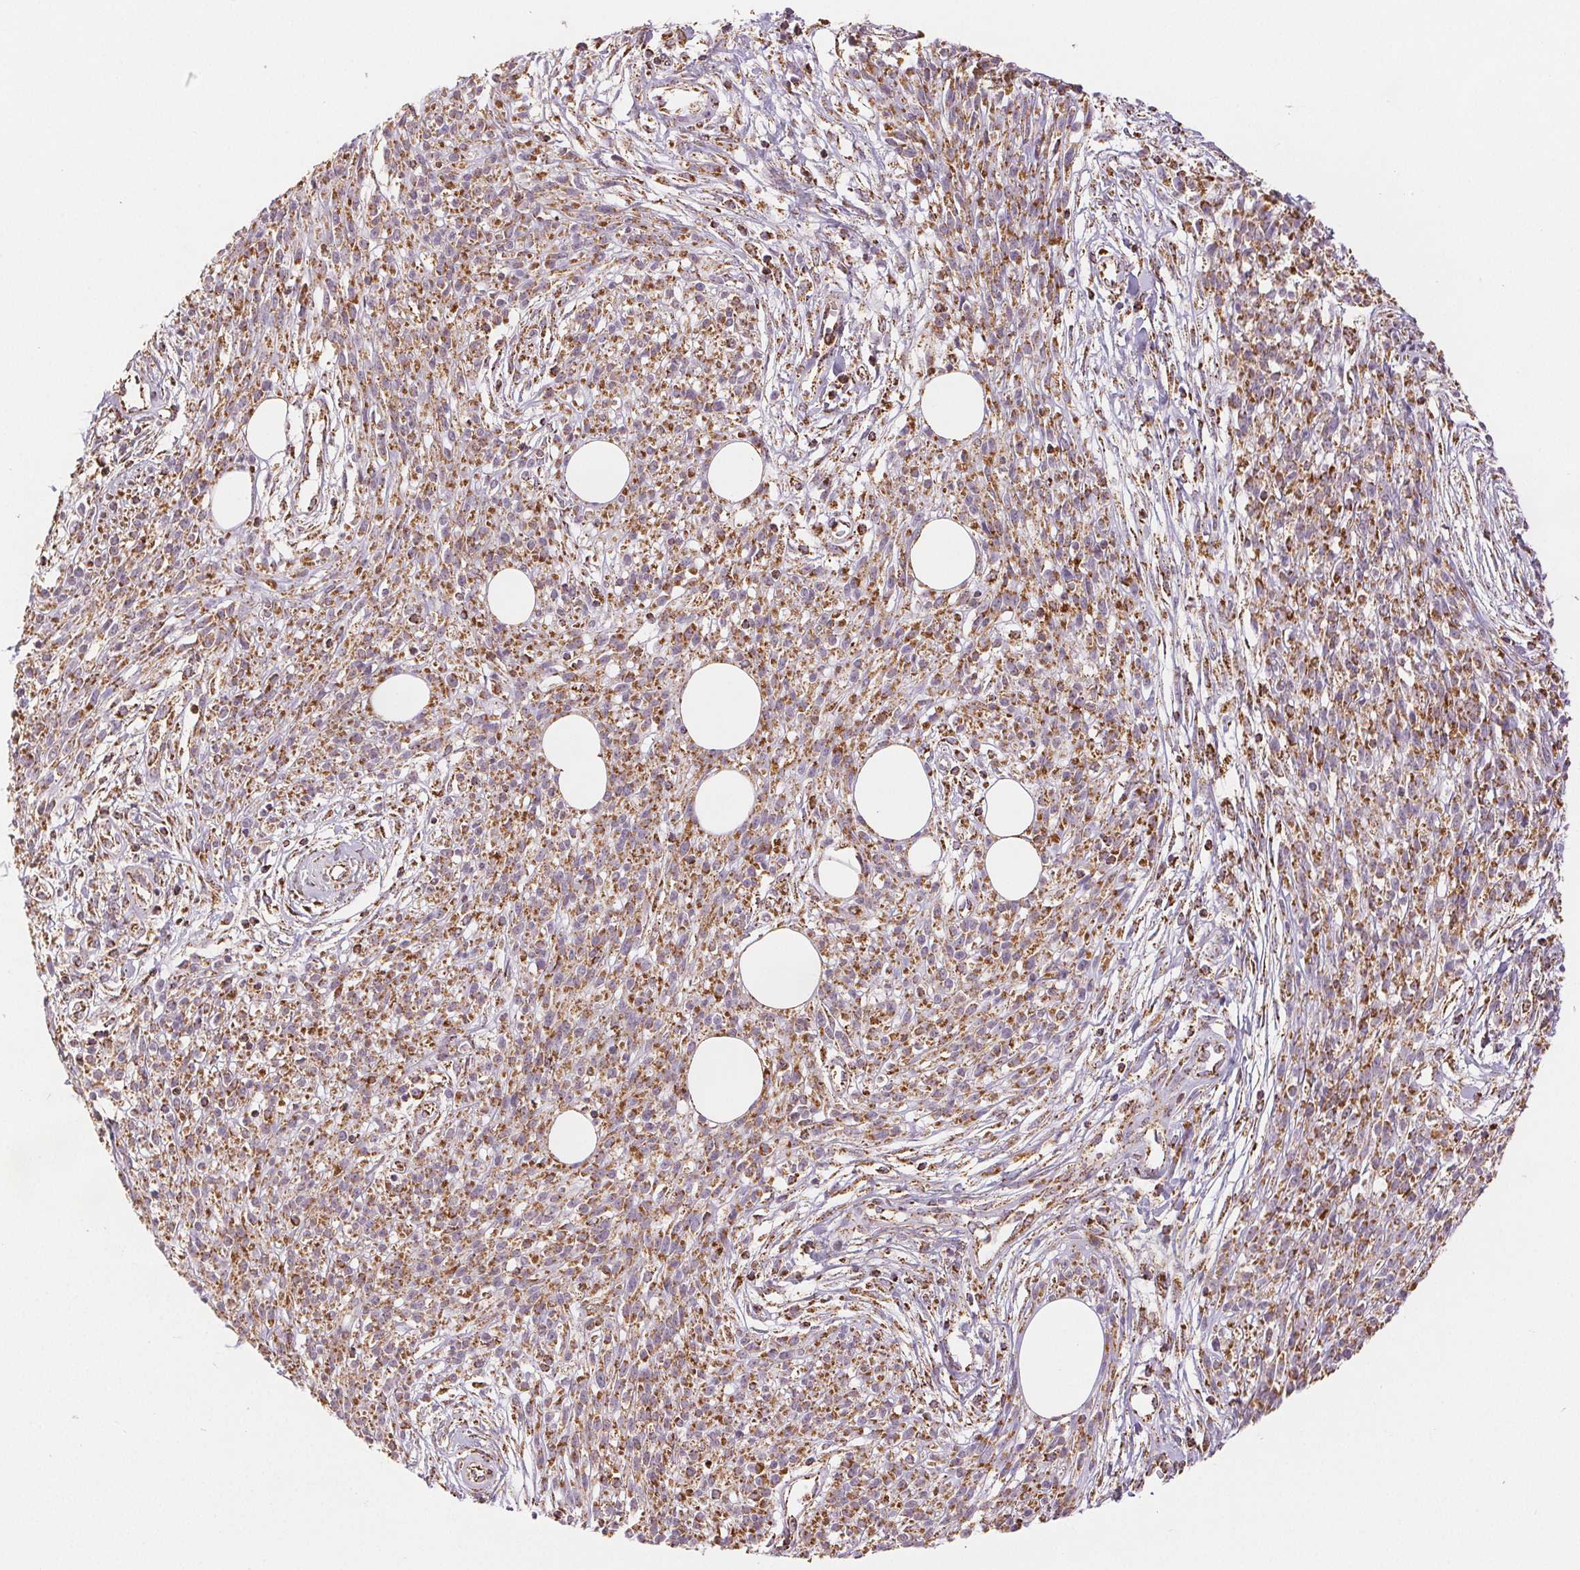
{"staining": {"intensity": "moderate", "quantity": ">75%", "location": "cytoplasmic/membranous"}, "tissue": "melanoma", "cell_type": "Tumor cells", "image_type": "cancer", "snomed": [{"axis": "morphology", "description": "Malignant melanoma, NOS"}, {"axis": "topography", "description": "Skin"}, {"axis": "topography", "description": "Skin of trunk"}], "caption": "This is a micrograph of immunohistochemistry (IHC) staining of melanoma, which shows moderate positivity in the cytoplasmic/membranous of tumor cells.", "gene": "SDHB", "patient": {"sex": "male", "age": 74}}